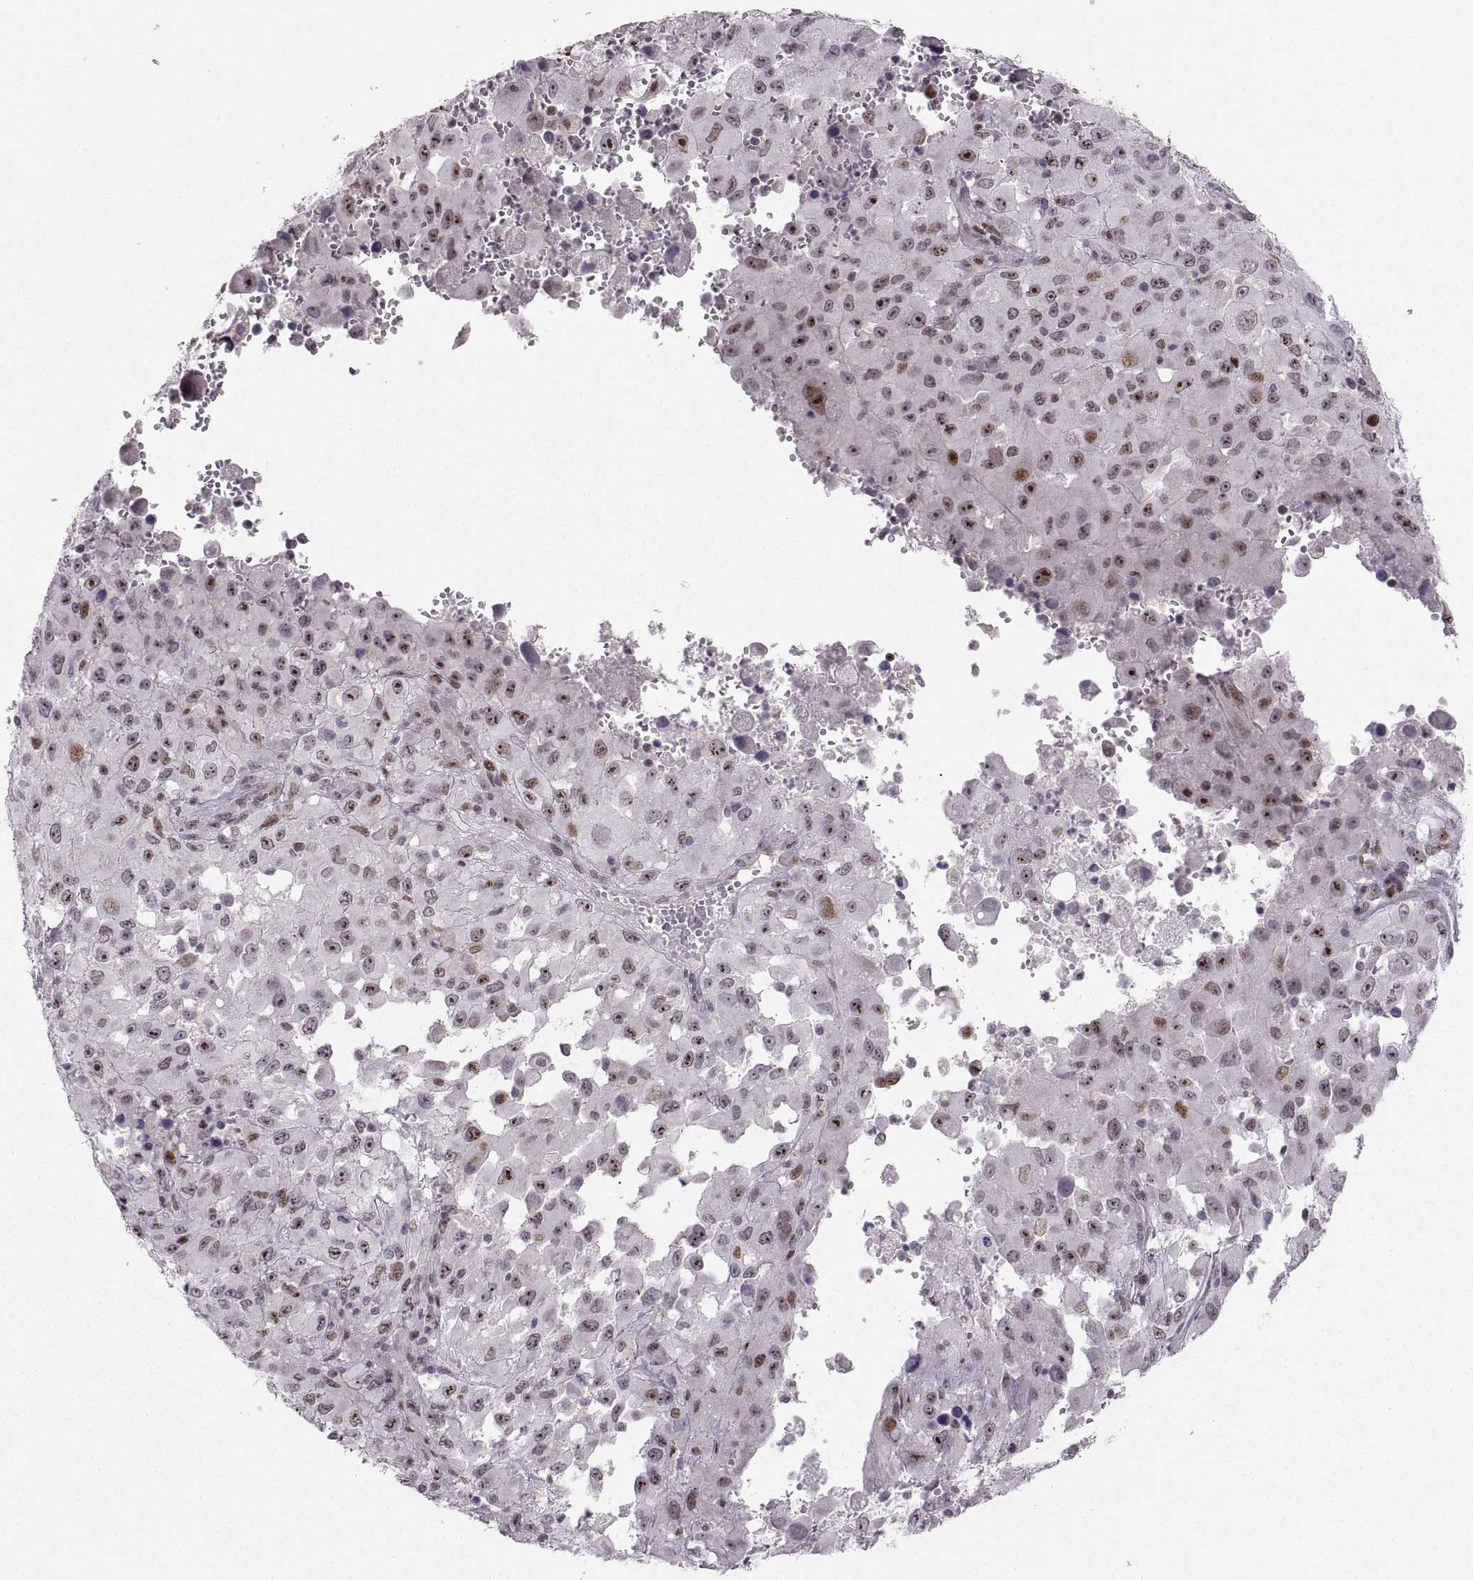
{"staining": {"intensity": "strong", "quantity": "25%-75%", "location": "nuclear"}, "tissue": "melanoma", "cell_type": "Tumor cells", "image_type": "cancer", "snomed": [{"axis": "morphology", "description": "Malignant melanoma, Metastatic site"}, {"axis": "topography", "description": "Soft tissue"}], "caption": "This is an image of immunohistochemistry staining of melanoma, which shows strong expression in the nuclear of tumor cells.", "gene": "SNAI1", "patient": {"sex": "male", "age": 50}}